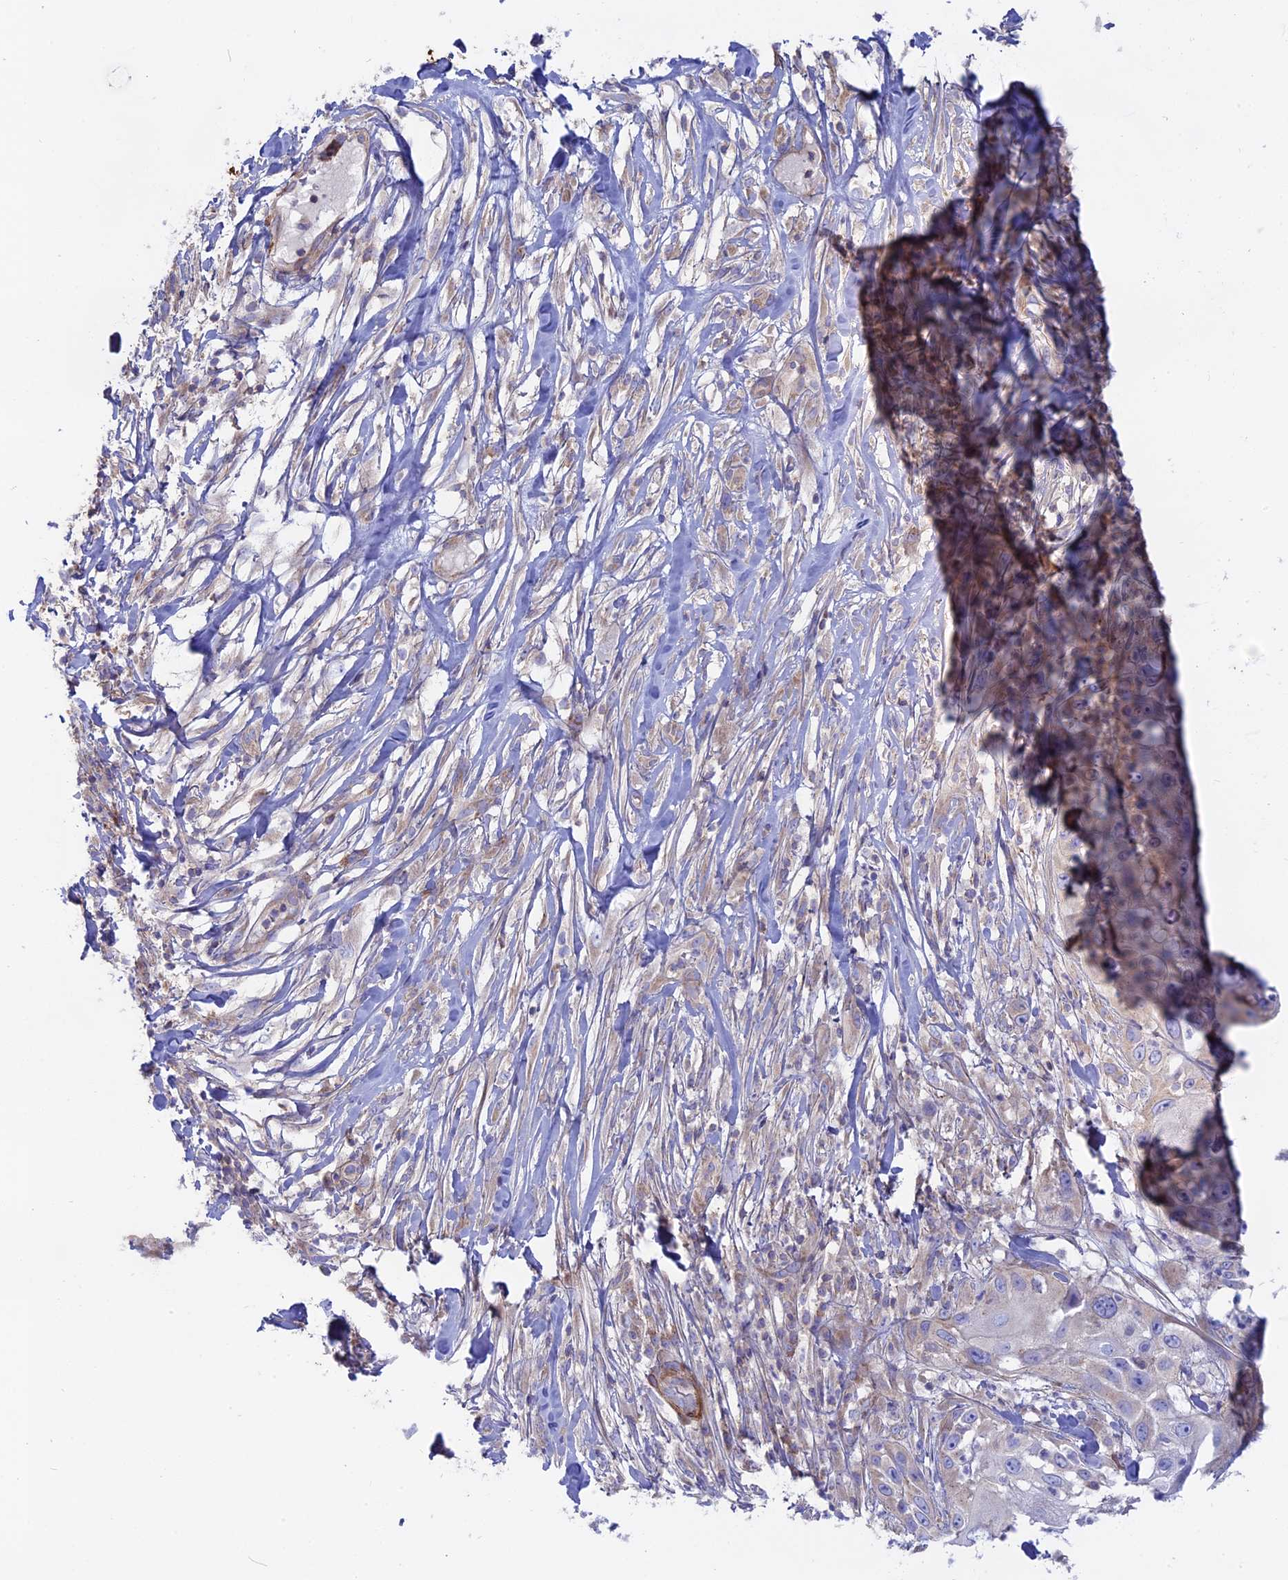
{"staining": {"intensity": "negative", "quantity": "none", "location": "none"}, "tissue": "skin cancer", "cell_type": "Tumor cells", "image_type": "cancer", "snomed": [{"axis": "morphology", "description": "Squamous cell carcinoma, NOS"}, {"axis": "topography", "description": "Skin"}], "caption": "Skin cancer was stained to show a protein in brown. There is no significant expression in tumor cells.", "gene": "MYO5B", "patient": {"sex": "female", "age": 44}}